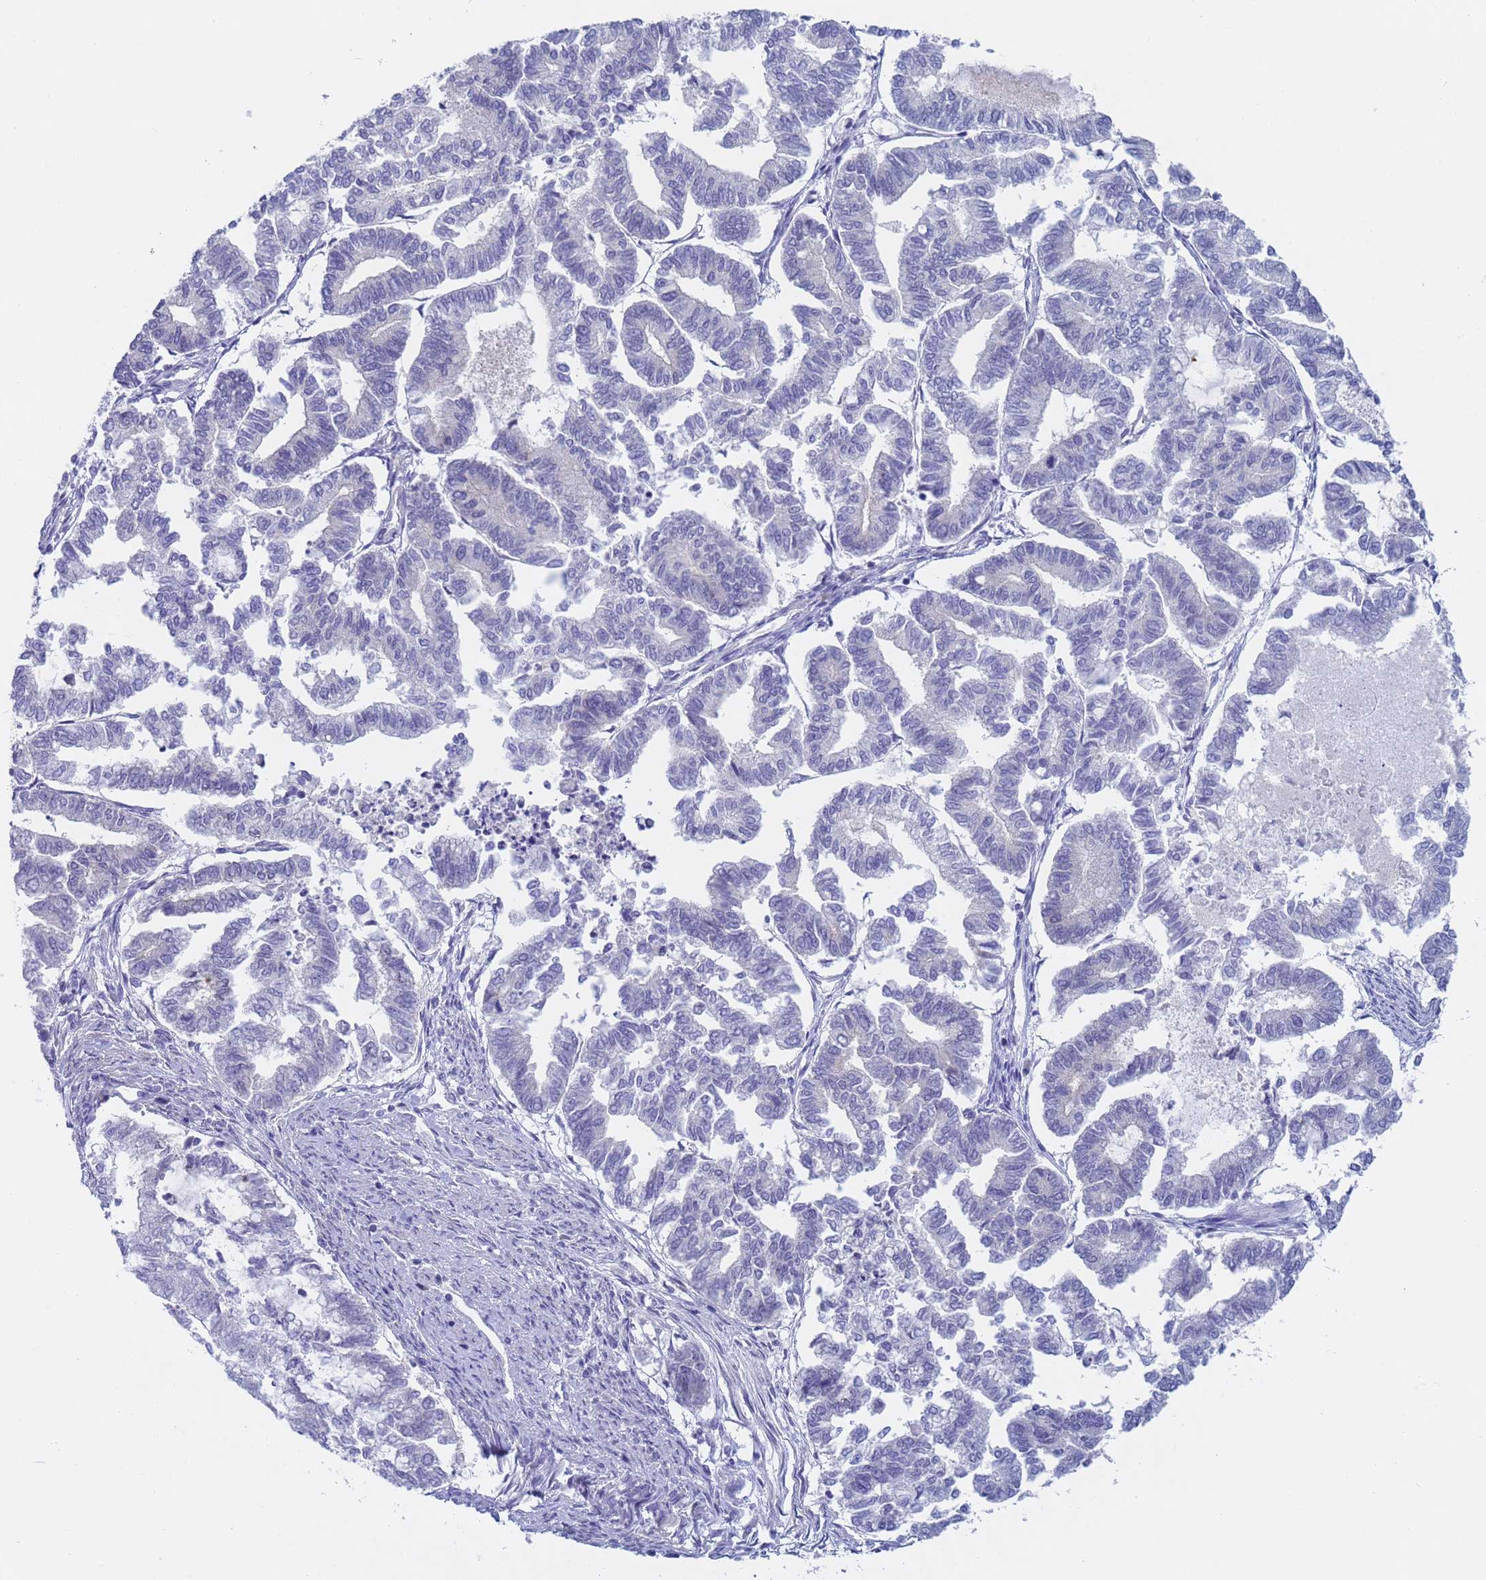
{"staining": {"intensity": "negative", "quantity": "none", "location": "none"}, "tissue": "endometrial cancer", "cell_type": "Tumor cells", "image_type": "cancer", "snomed": [{"axis": "morphology", "description": "Adenocarcinoma, NOS"}, {"axis": "topography", "description": "Endometrium"}], "caption": "A histopathology image of endometrial cancer (adenocarcinoma) stained for a protein exhibits no brown staining in tumor cells.", "gene": "CAPN7", "patient": {"sex": "female", "age": 79}}